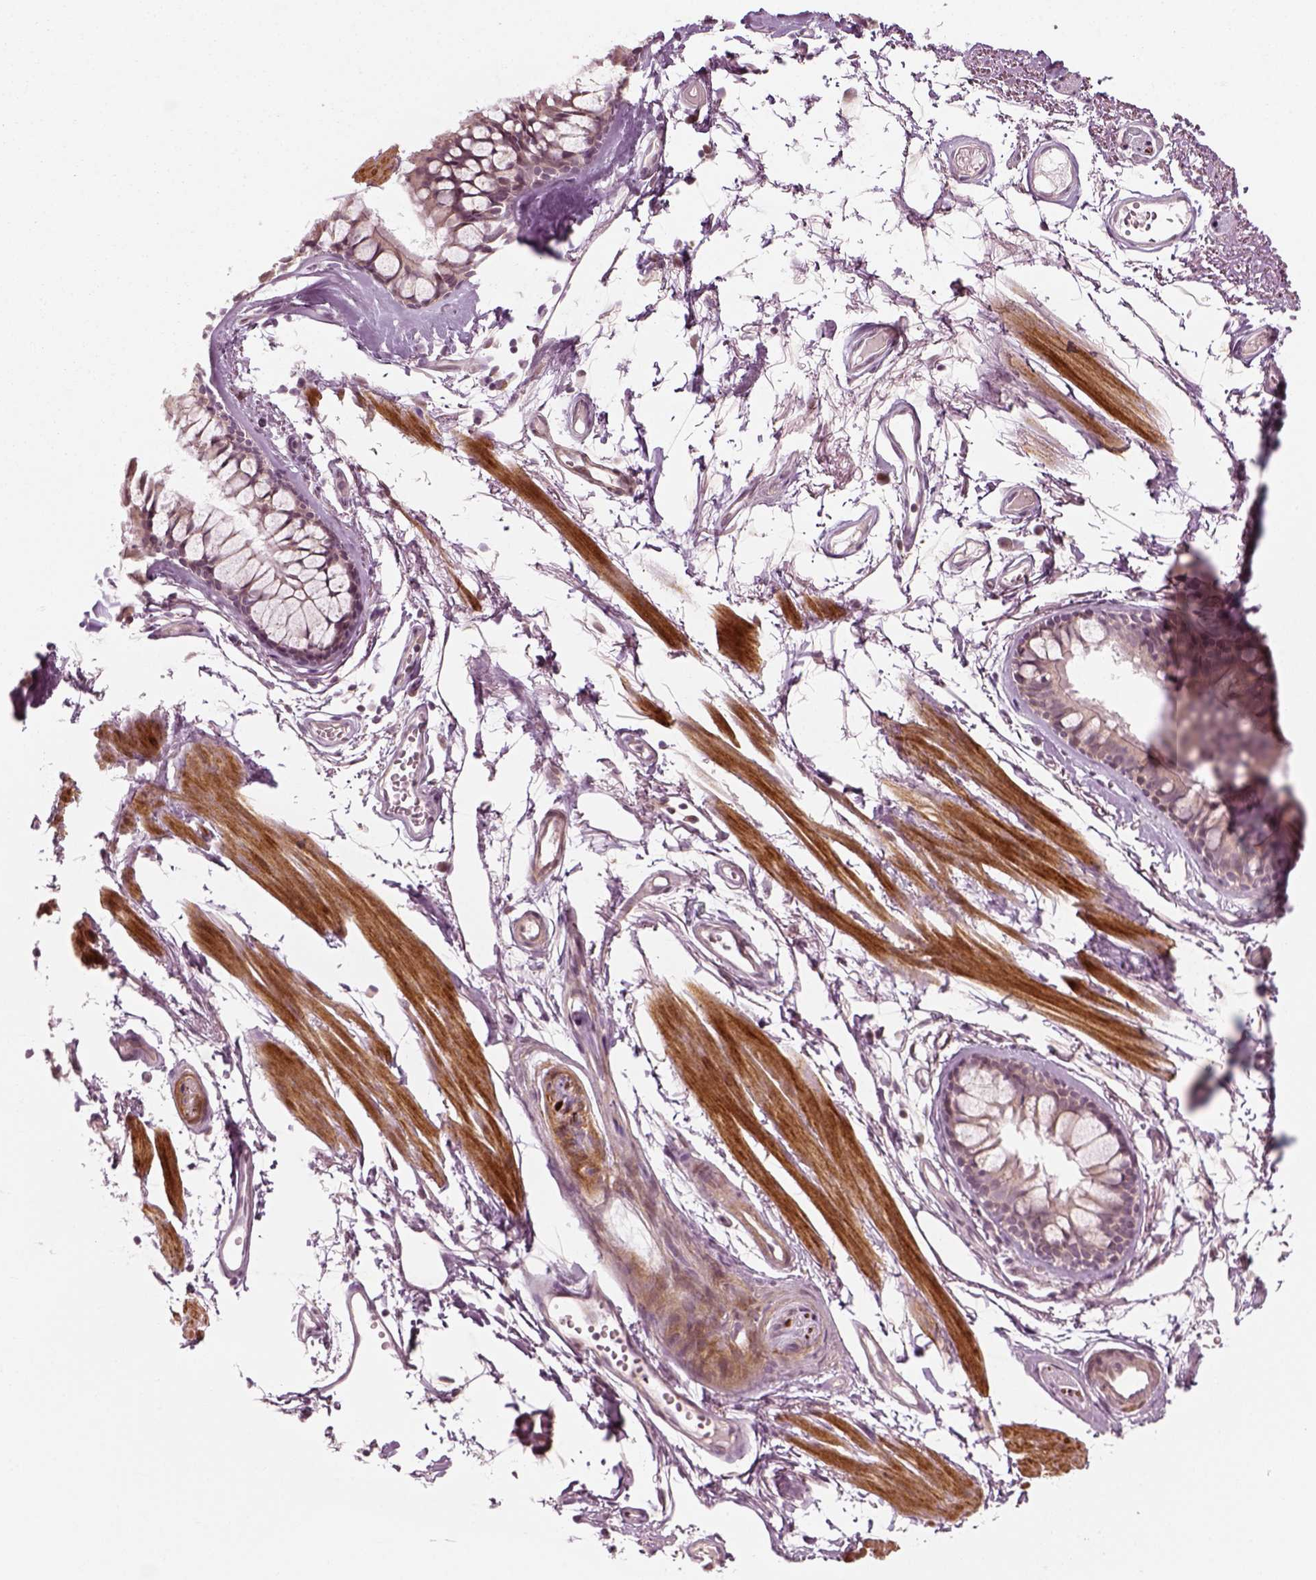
{"staining": {"intensity": "negative", "quantity": "none", "location": "none"}, "tissue": "adipose tissue", "cell_type": "Adipocytes", "image_type": "normal", "snomed": [{"axis": "morphology", "description": "Normal tissue, NOS"}, {"axis": "topography", "description": "Cartilage tissue"}, {"axis": "topography", "description": "Bronchus"}], "caption": "Micrograph shows no protein expression in adipocytes of benign adipose tissue.", "gene": "MLIP", "patient": {"sex": "female", "age": 79}}